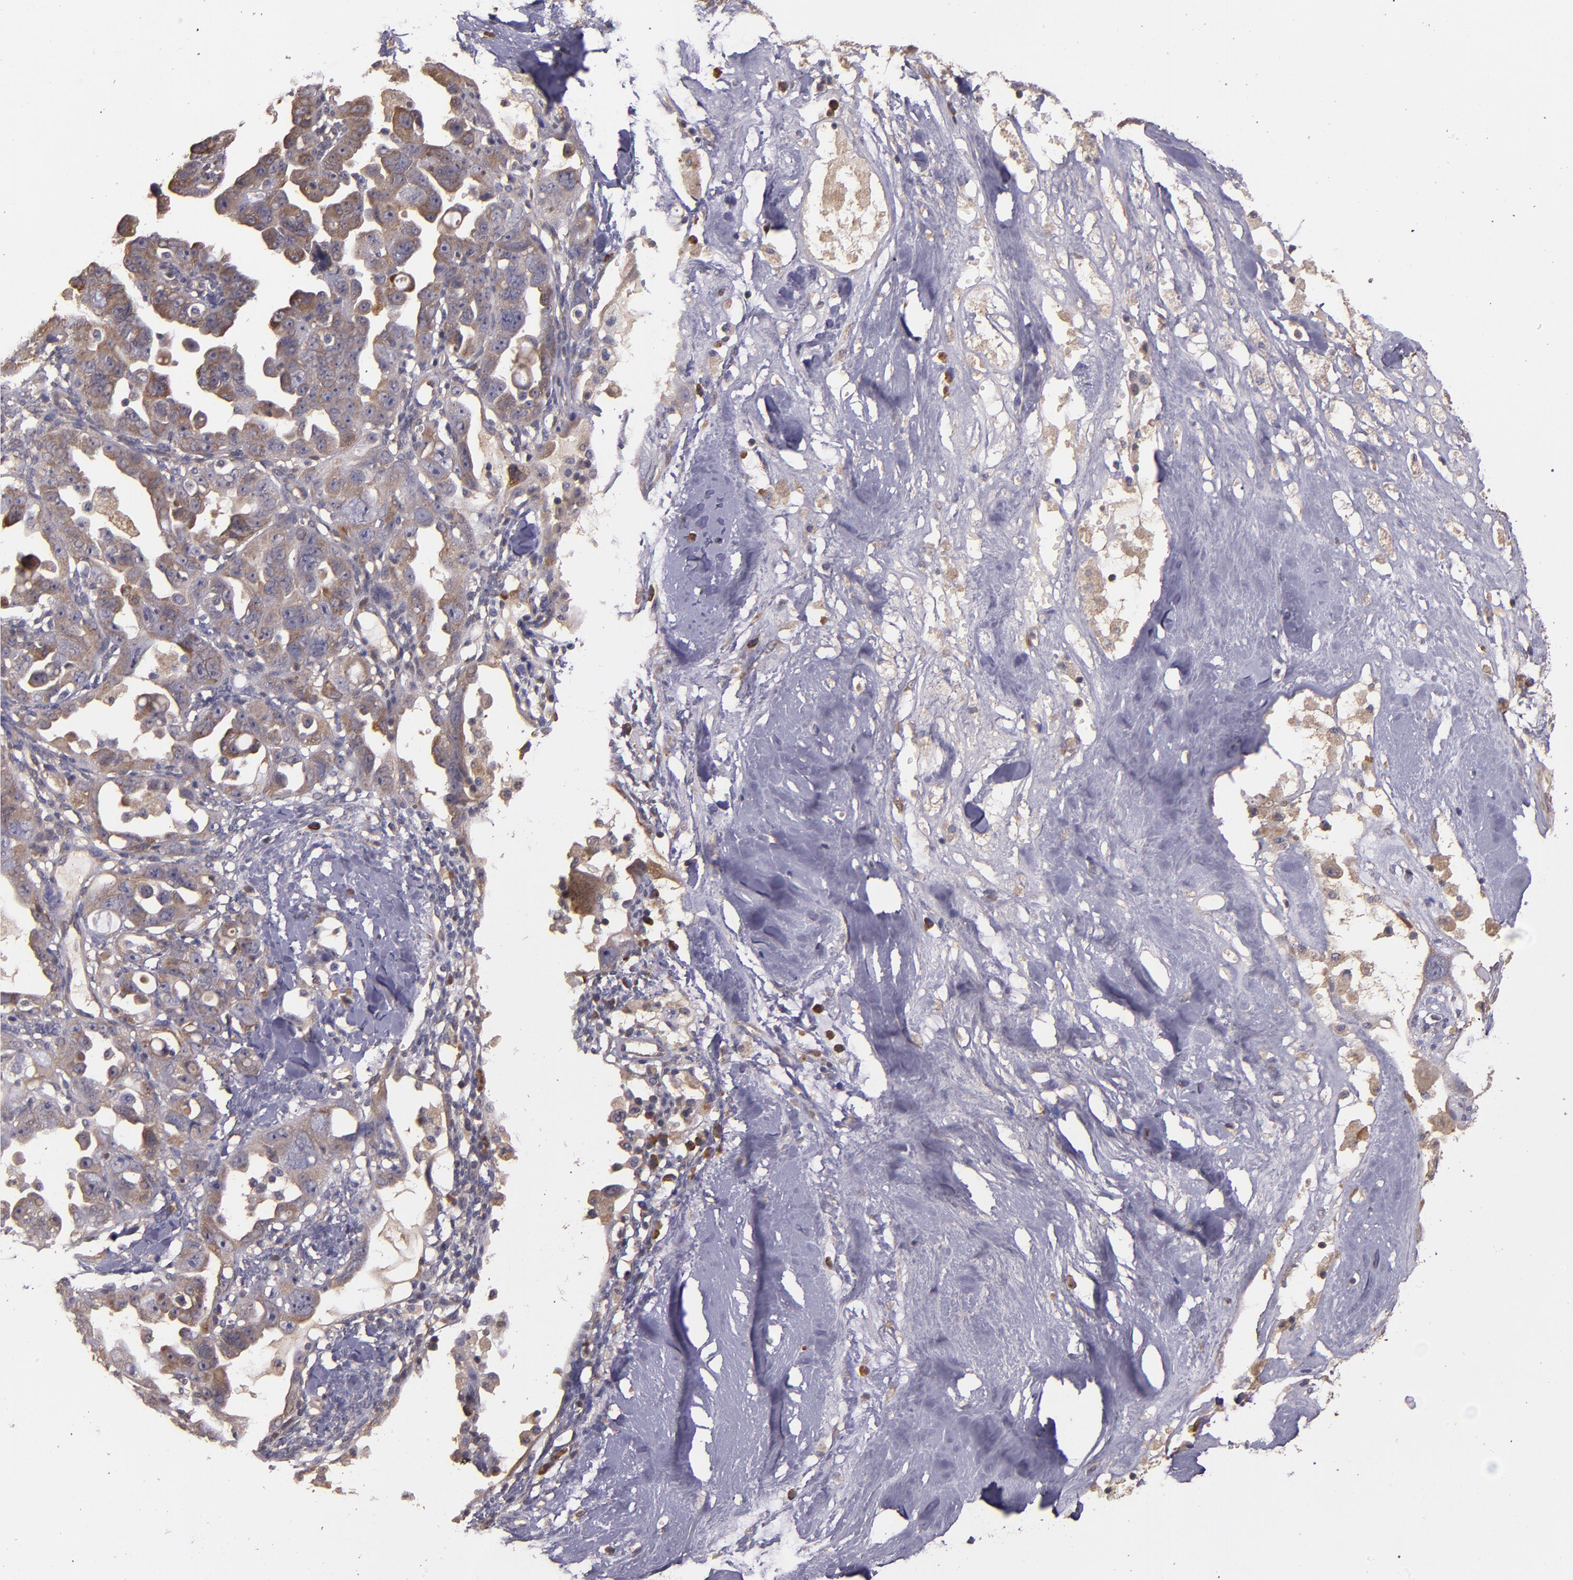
{"staining": {"intensity": "moderate", "quantity": "25%-75%", "location": "cytoplasmic/membranous"}, "tissue": "ovarian cancer", "cell_type": "Tumor cells", "image_type": "cancer", "snomed": [{"axis": "morphology", "description": "Cystadenocarcinoma, serous, NOS"}, {"axis": "topography", "description": "Ovary"}], "caption": "Serous cystadenocarcinoma (ovarian) stained with DAB (3,3'-diaminobenzidine) immunohistochemistry exhibits medium levels of moderate cytoplasmic/membranous expression in about 25%-75% of tumor cells.", "gene": "PRAF2", "patient": {"sex": "female", "age": 66}}